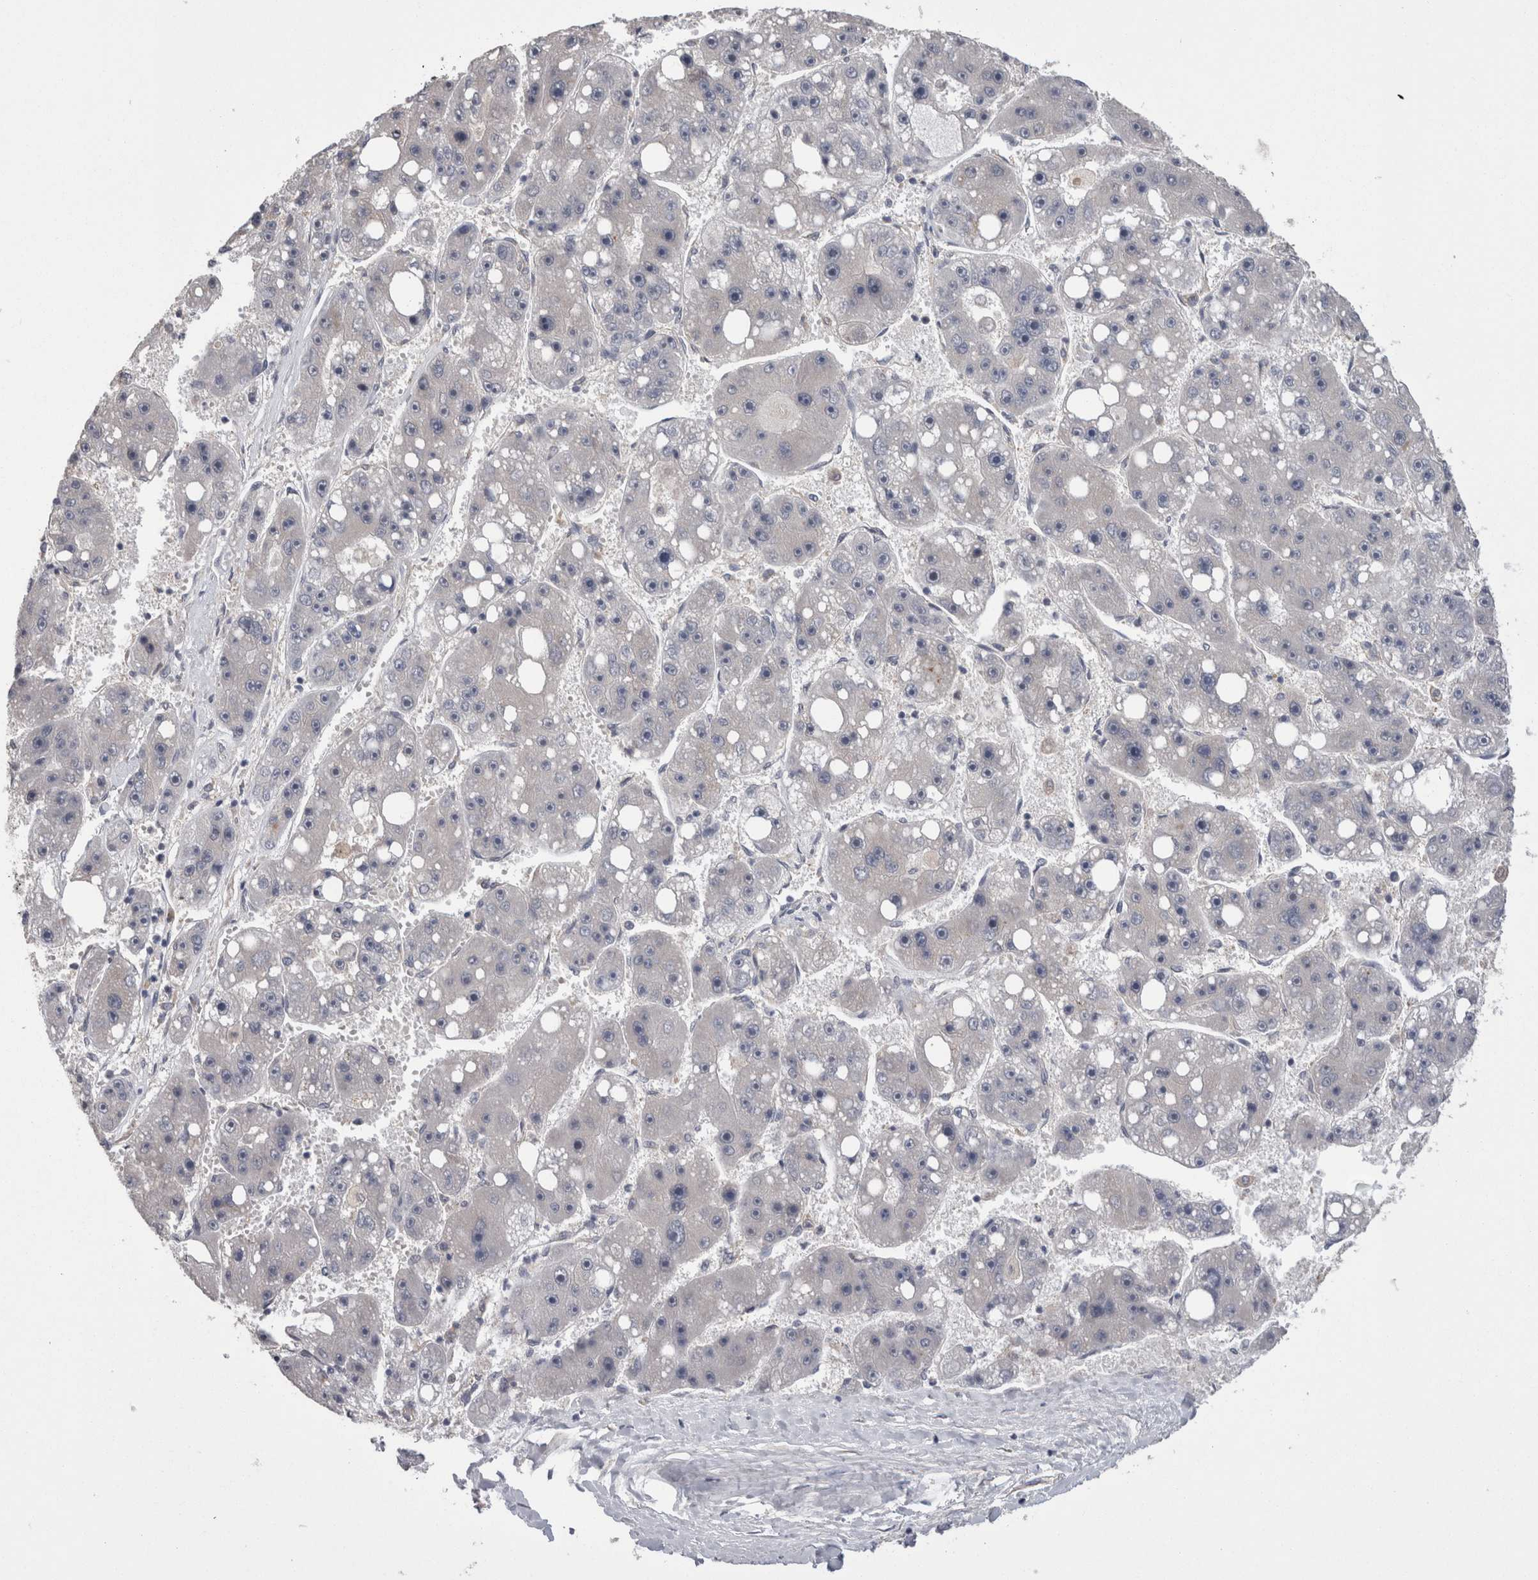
{"staining": {"intensity": "negative", "quantity": "none", "location": "none"}, "tissue": "liver cancer", "cell_type": "Tumor cells", "image_type": "cancer", "snomed": [{"axis": "morphology", "description": "Carcinoma, Hepatocellular, NOS"}, {"axis": "topography", "description": "Liver"}], "caption": "A high-resolution image shows IHC staining of hepatocellular carcinoma (liver), which shows no significant staining in tumor cells.", "gene": "DCTN6", "patient": {"sex": "female", "age": 61}}